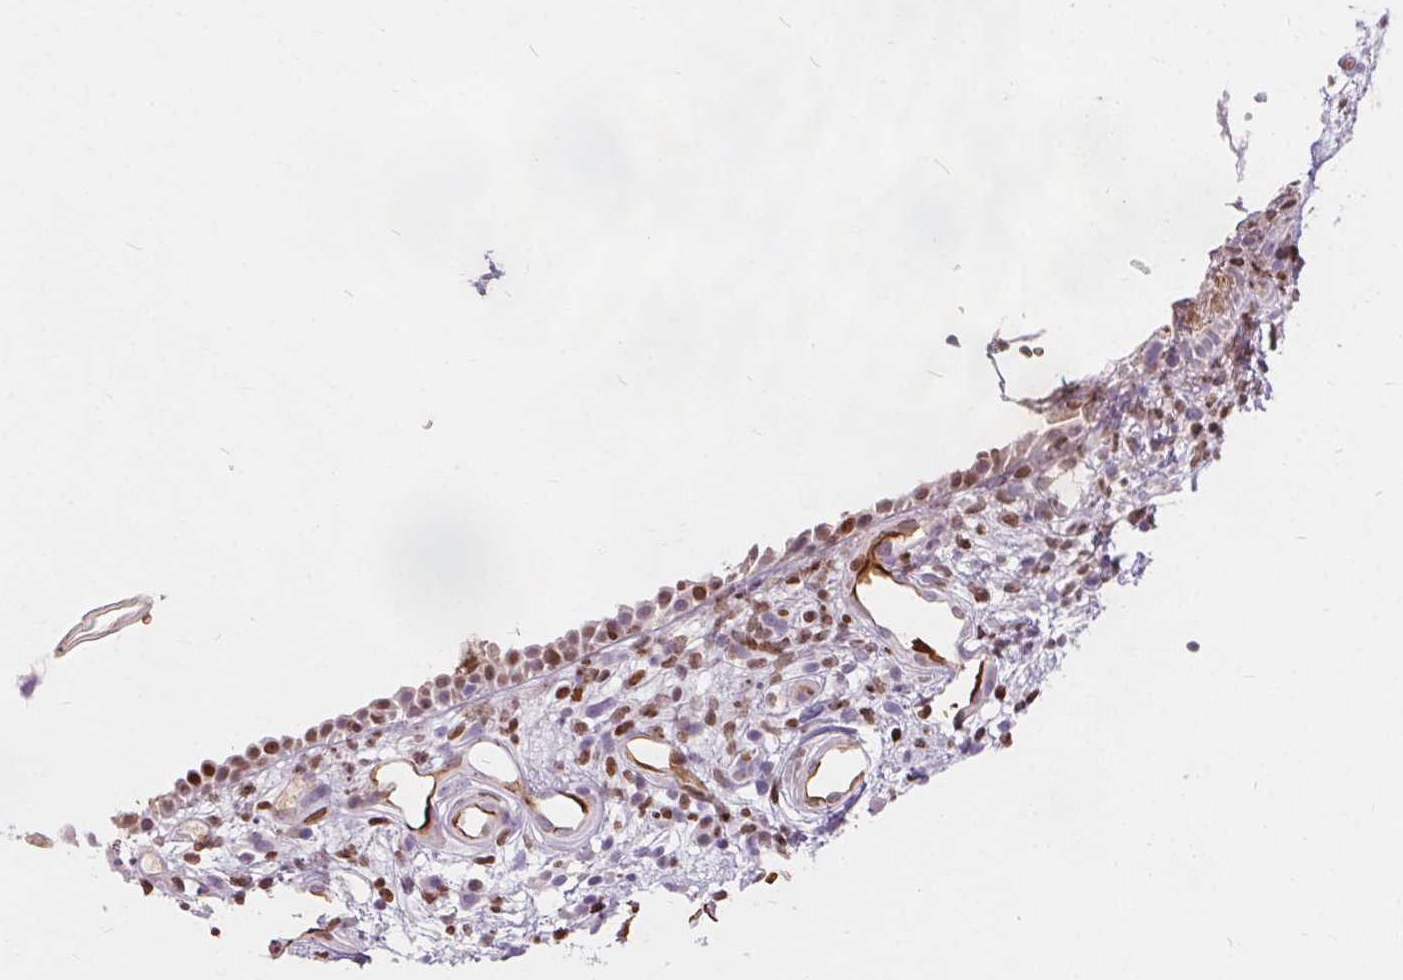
{"staining": {"intensity": "moderate", "quantity": "25%-75%", "location": "nuclear"}, "tissue": "nasopharynx", "cell_type": "Respiratory epithelial cells", "image_type": "normal", "snomed": [{"axis": "morphology", "description": "Normal tissue, NOS"}, {"axis": "morphology", "description": "Inflammation, NOS"}, {"axis": "topography", "description": "Nasopharynx"}], "caption": "This is a micrograph of immunohistochemistry staining of normal nasopharynx, which shows moderate expression in the nuclear of respiratory epithelial cells.", "gene": "ISLR2", "patient": {"sex": "male", "age": 54}}